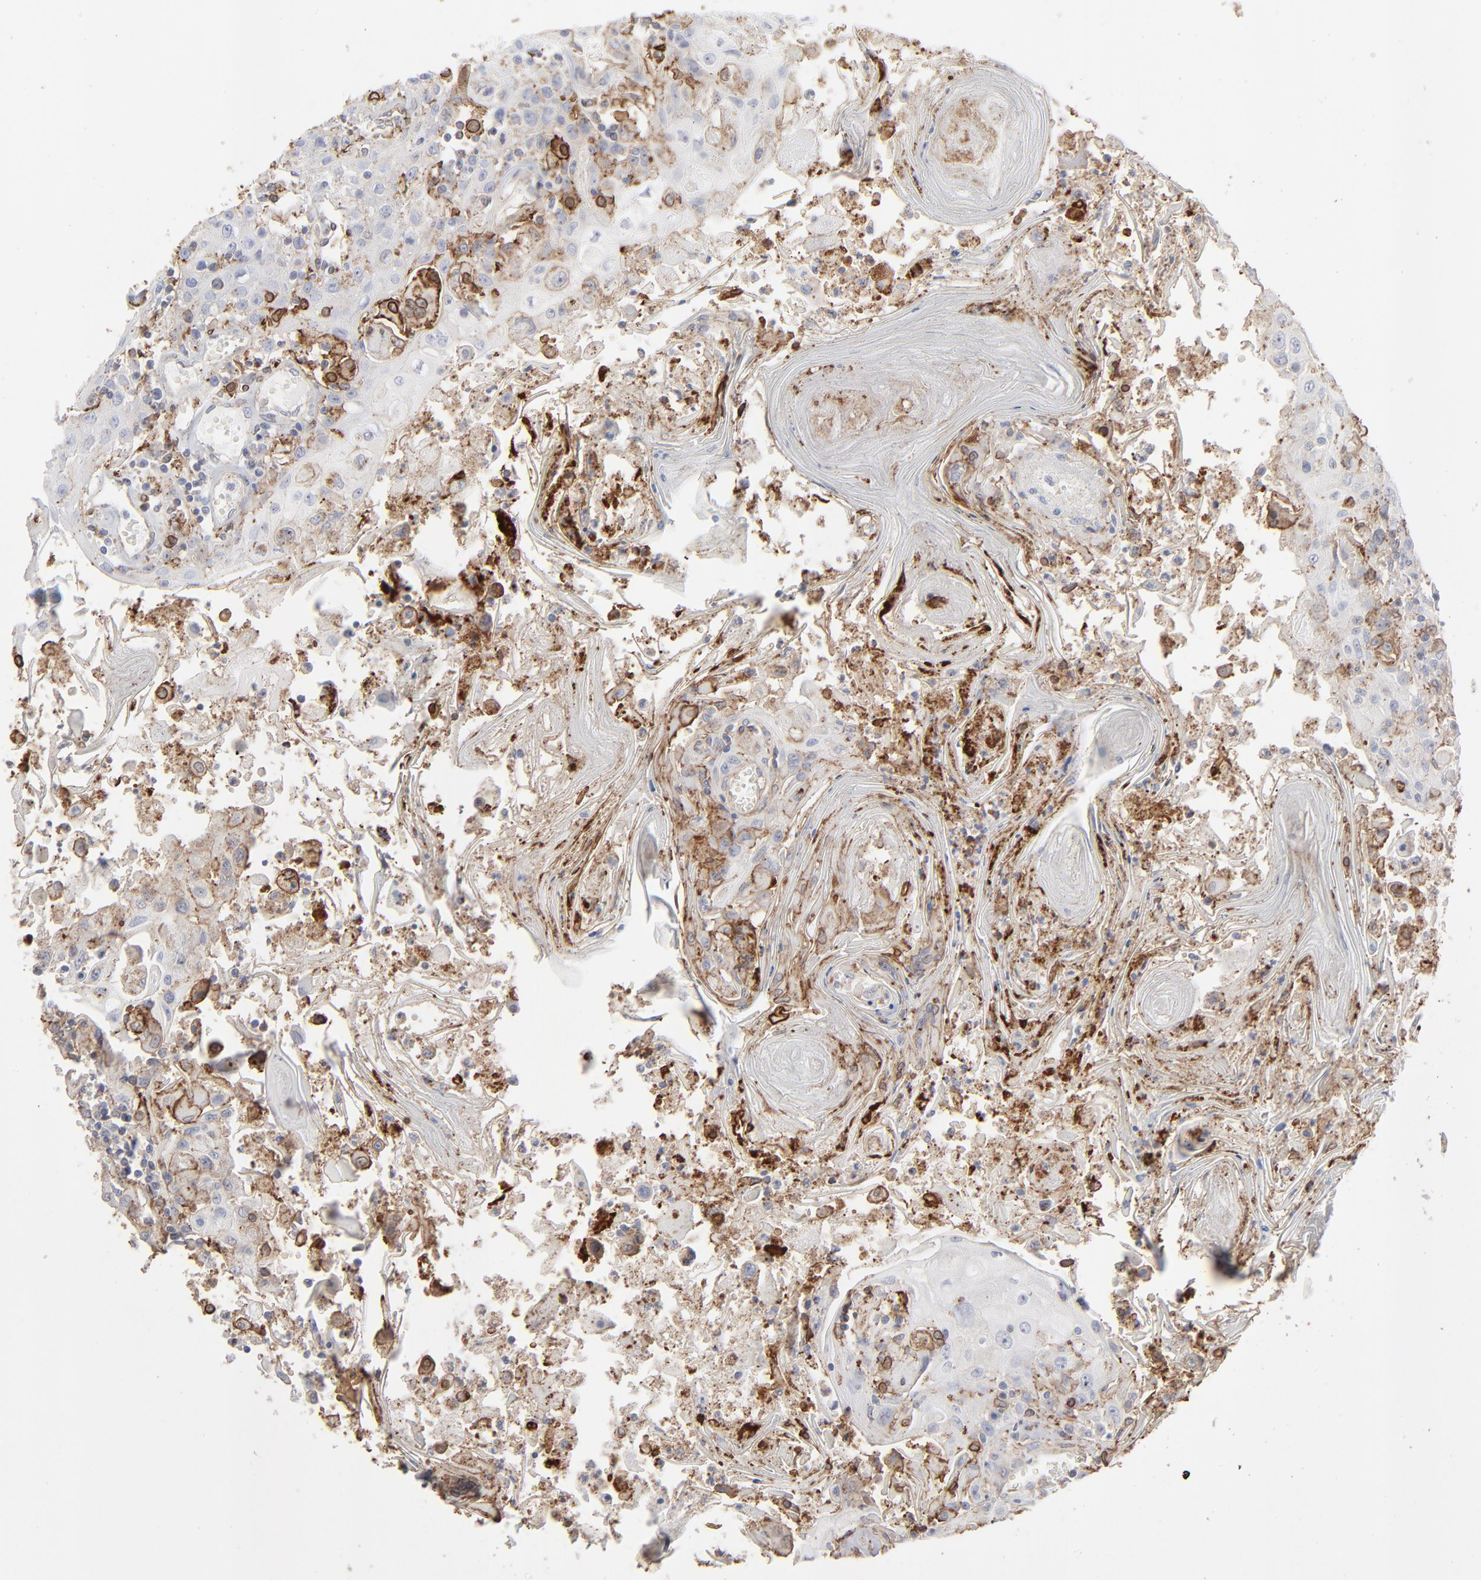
{"staining": {"intensity": "moderate", "quantity": "<25%", "location": "cytoplasmic/membranous"}, "tissue": "head and neck cancer", "cell_type": "Tumor cells", "image_type": "cancer", "snomed": [{"axis": "morphology", "description": "Squamous cell carcinoma, NOS"}, {"axis": "topography", "description": "Oral tissue"}, {"axis": "topography", "description": "Head-Neck"}], "caption": "The micrograph reveals a brown stain indicating the presence of a protein in the cytoplasmic/membranous of tumor cells in squamous cell carcinoma (head and neck).", "gene": "ANXA5", "patient": {"sex": "female", "age": 76}}